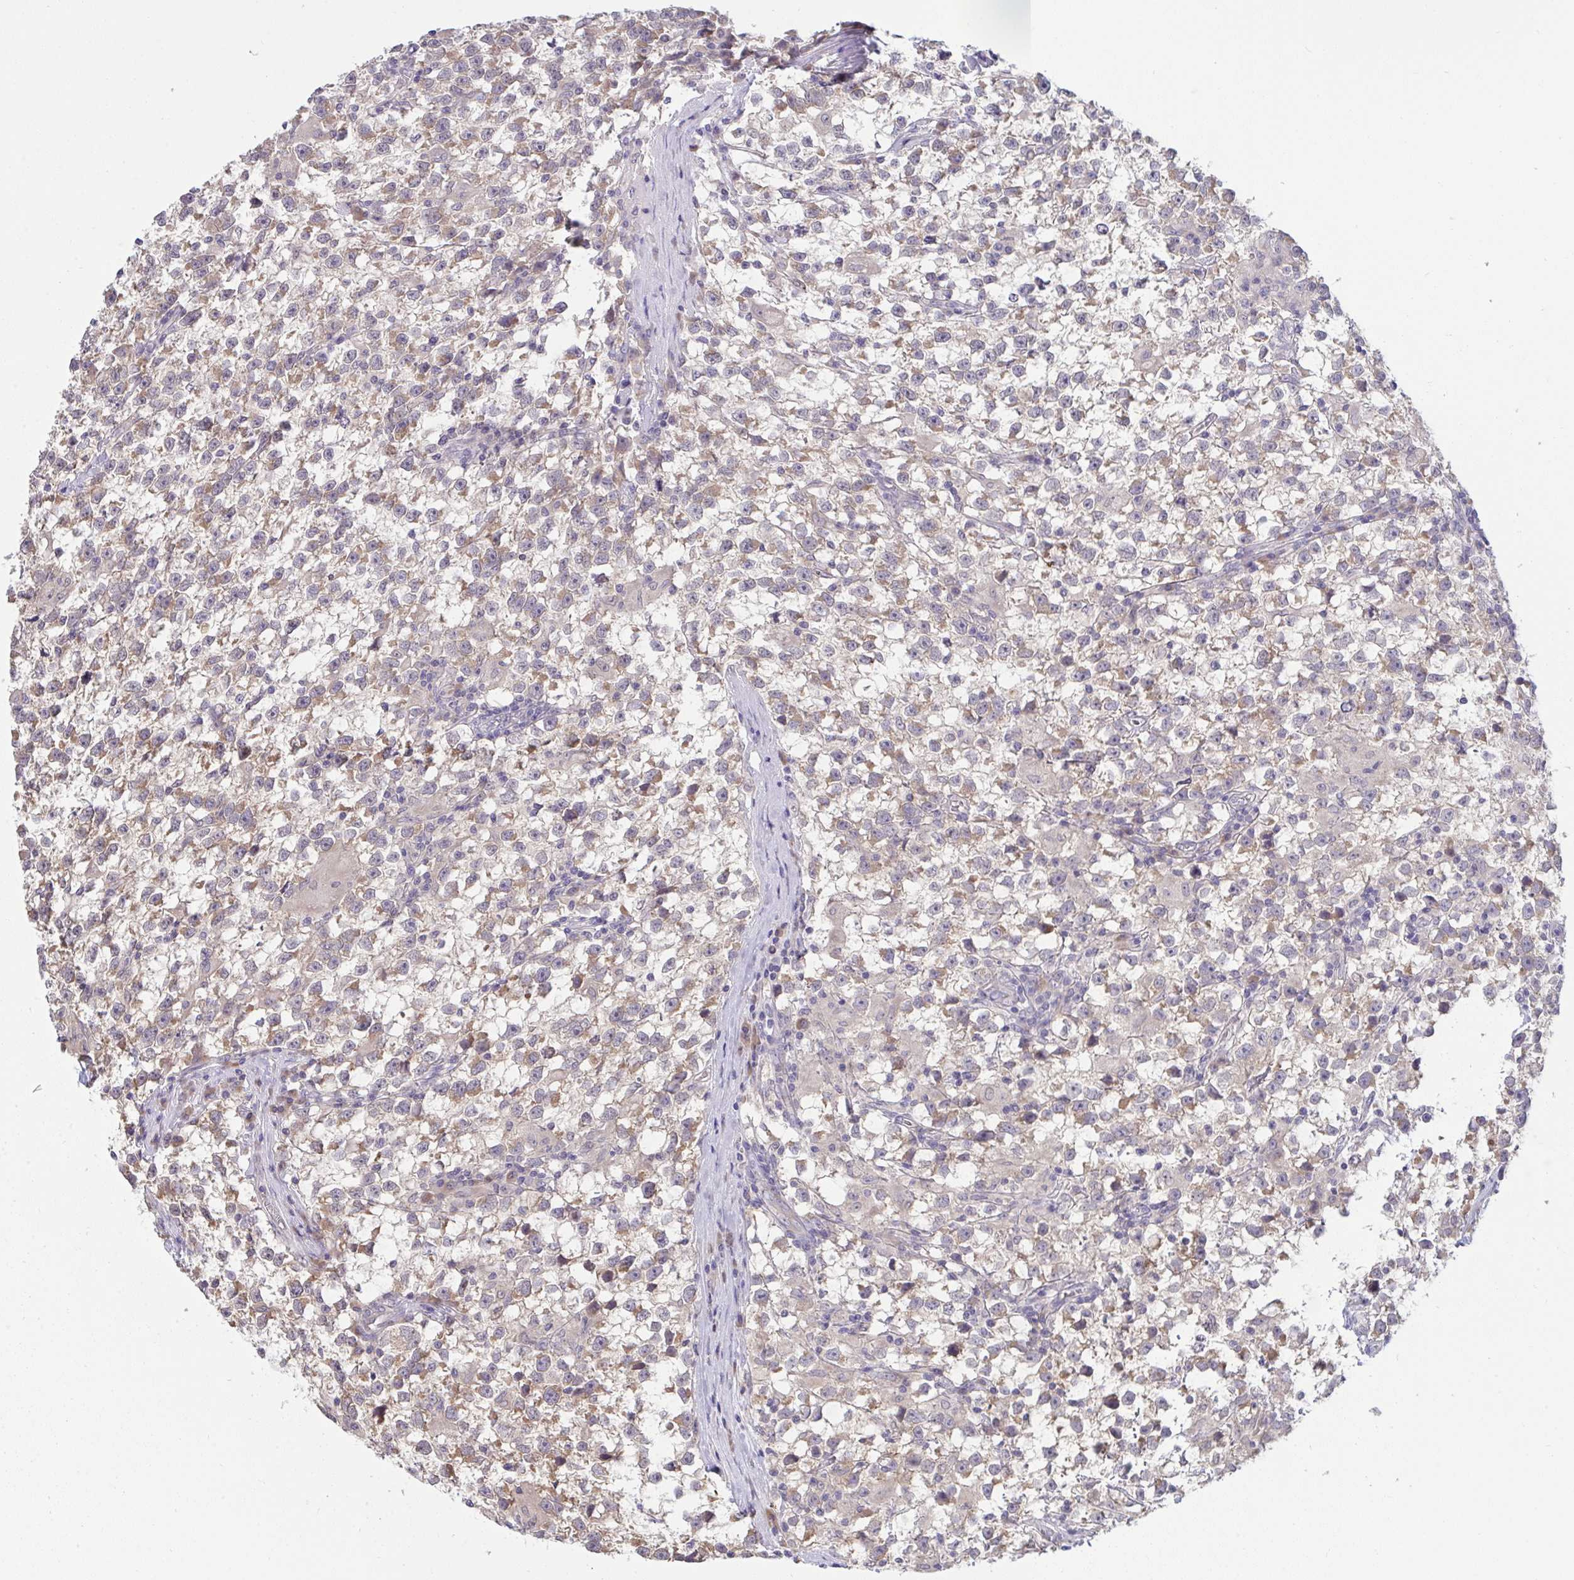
{"staining": {"intensity": "weak", "quantity": "25%-75%", "location": "cytoplasmic/membranous"}, "tissue": "testis cancer", "cell_type": "Tumor cells", "image_type": "cancer", "snomed": [{"axis": "morphology", "description": "Seminoma, NOS"}, {"axis": "topography", "description": "Testis"}], "caption": "Immunohistochemical staining of seminoma (testis) displays low levels of weak cytoplasmic/membranous protein expression in approximately 25%-75% of tumor cells. The staining was performed using DAB (3,3'-diaminobenzidine), with brown indicating positive protein expression. Nuclei are stained blue with hematoxylin.", "gene": "TMEM41A", "patient": {"sex": "male", "age": 31}}